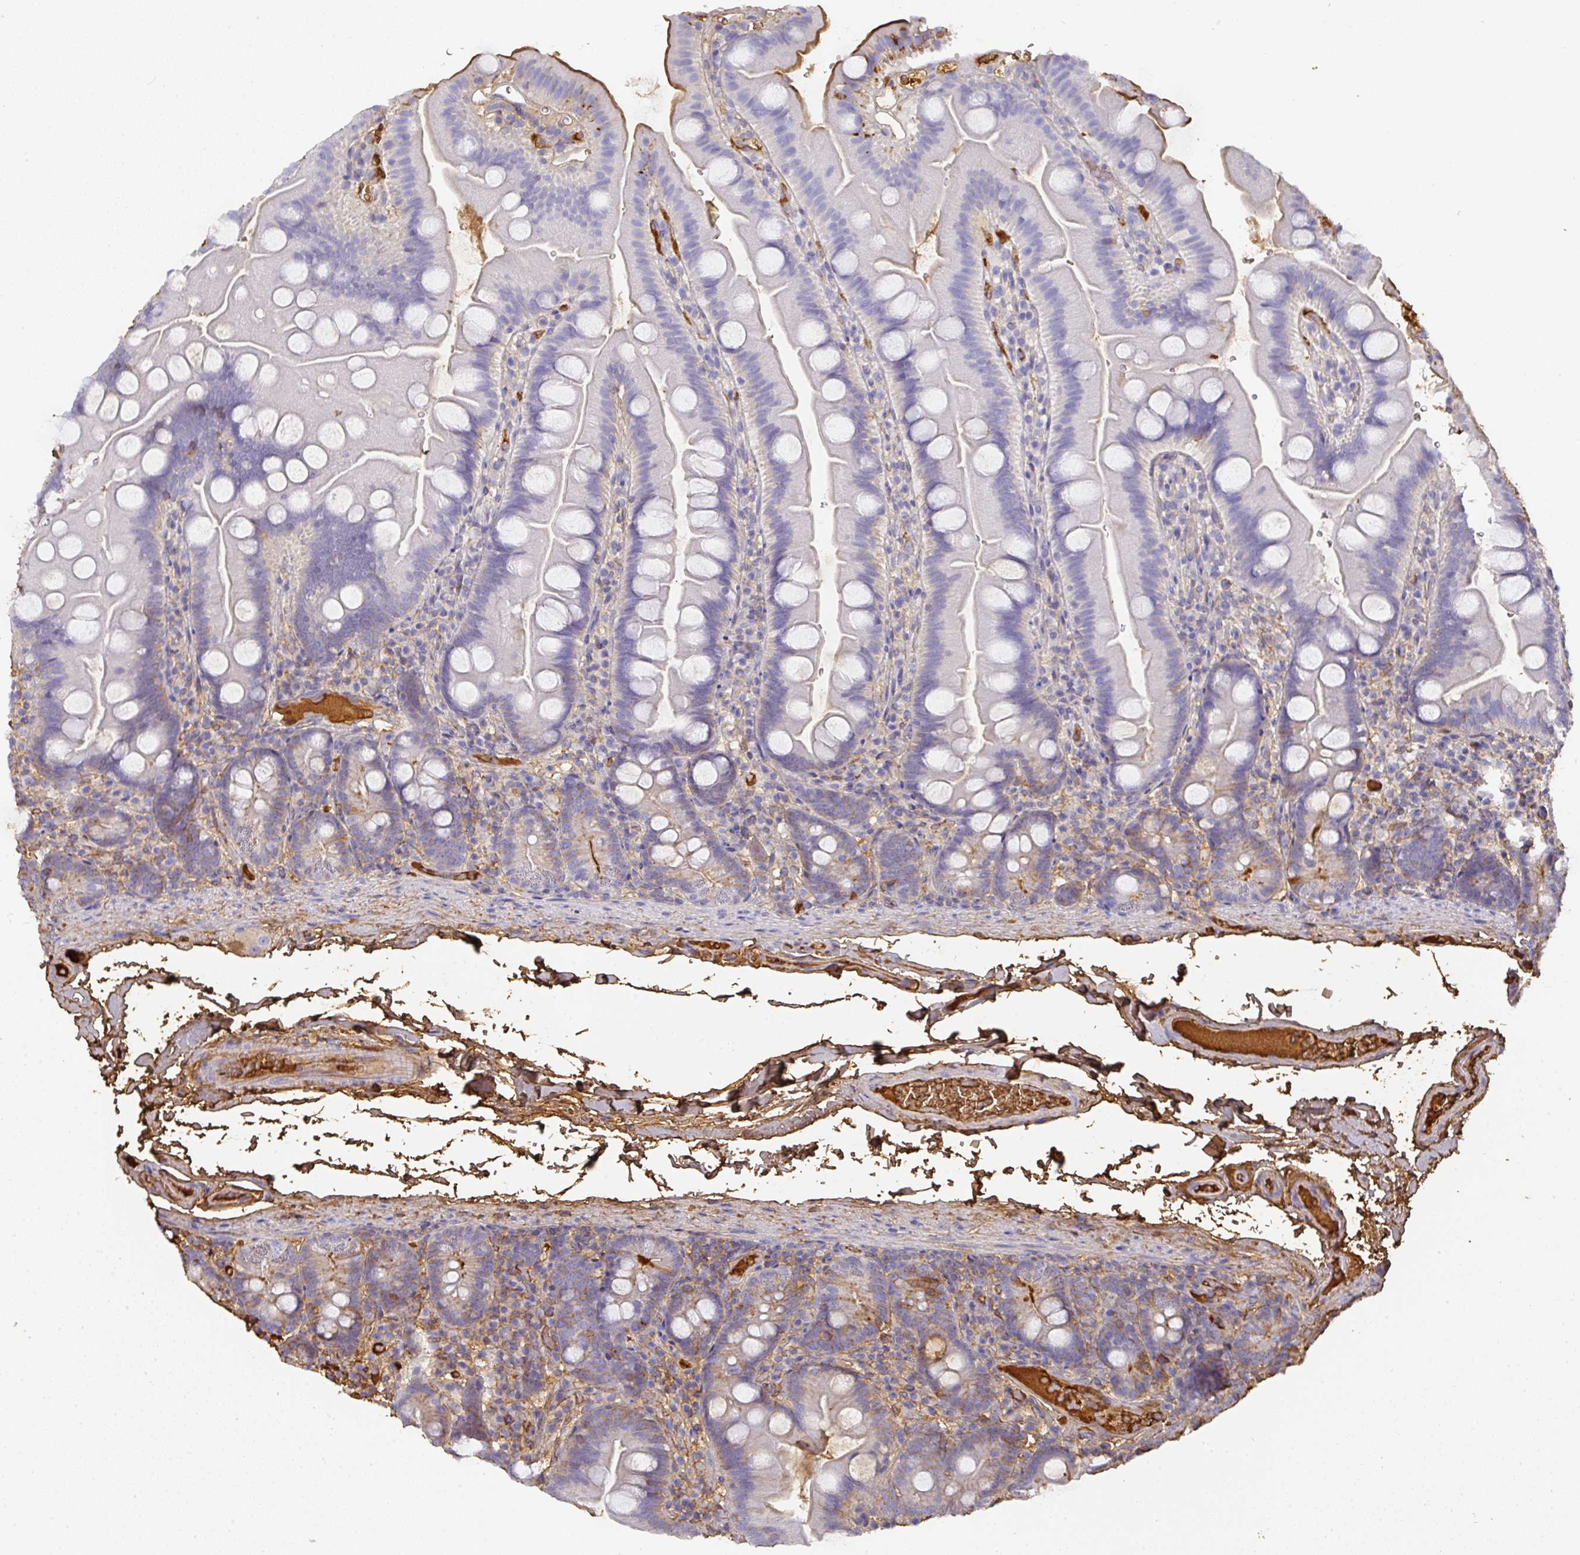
{"staining": {"intensity": "negative", "quantity": "none", "location": "none"}, "tissue": "small intestine", "cell_type": "Glandular cells", "image_type": "normal", "snomed": [{"axis": "morphology", "description": "Normal tissue, NOS"}, {"axis": "topography", "description": "Small intestine"}], "caption": "Photomicrograph shows no protein positivity in glandular cells of unremarkable small intestine.", "gene": "ALB", "patient": {"sex": "female", "age": 68}}